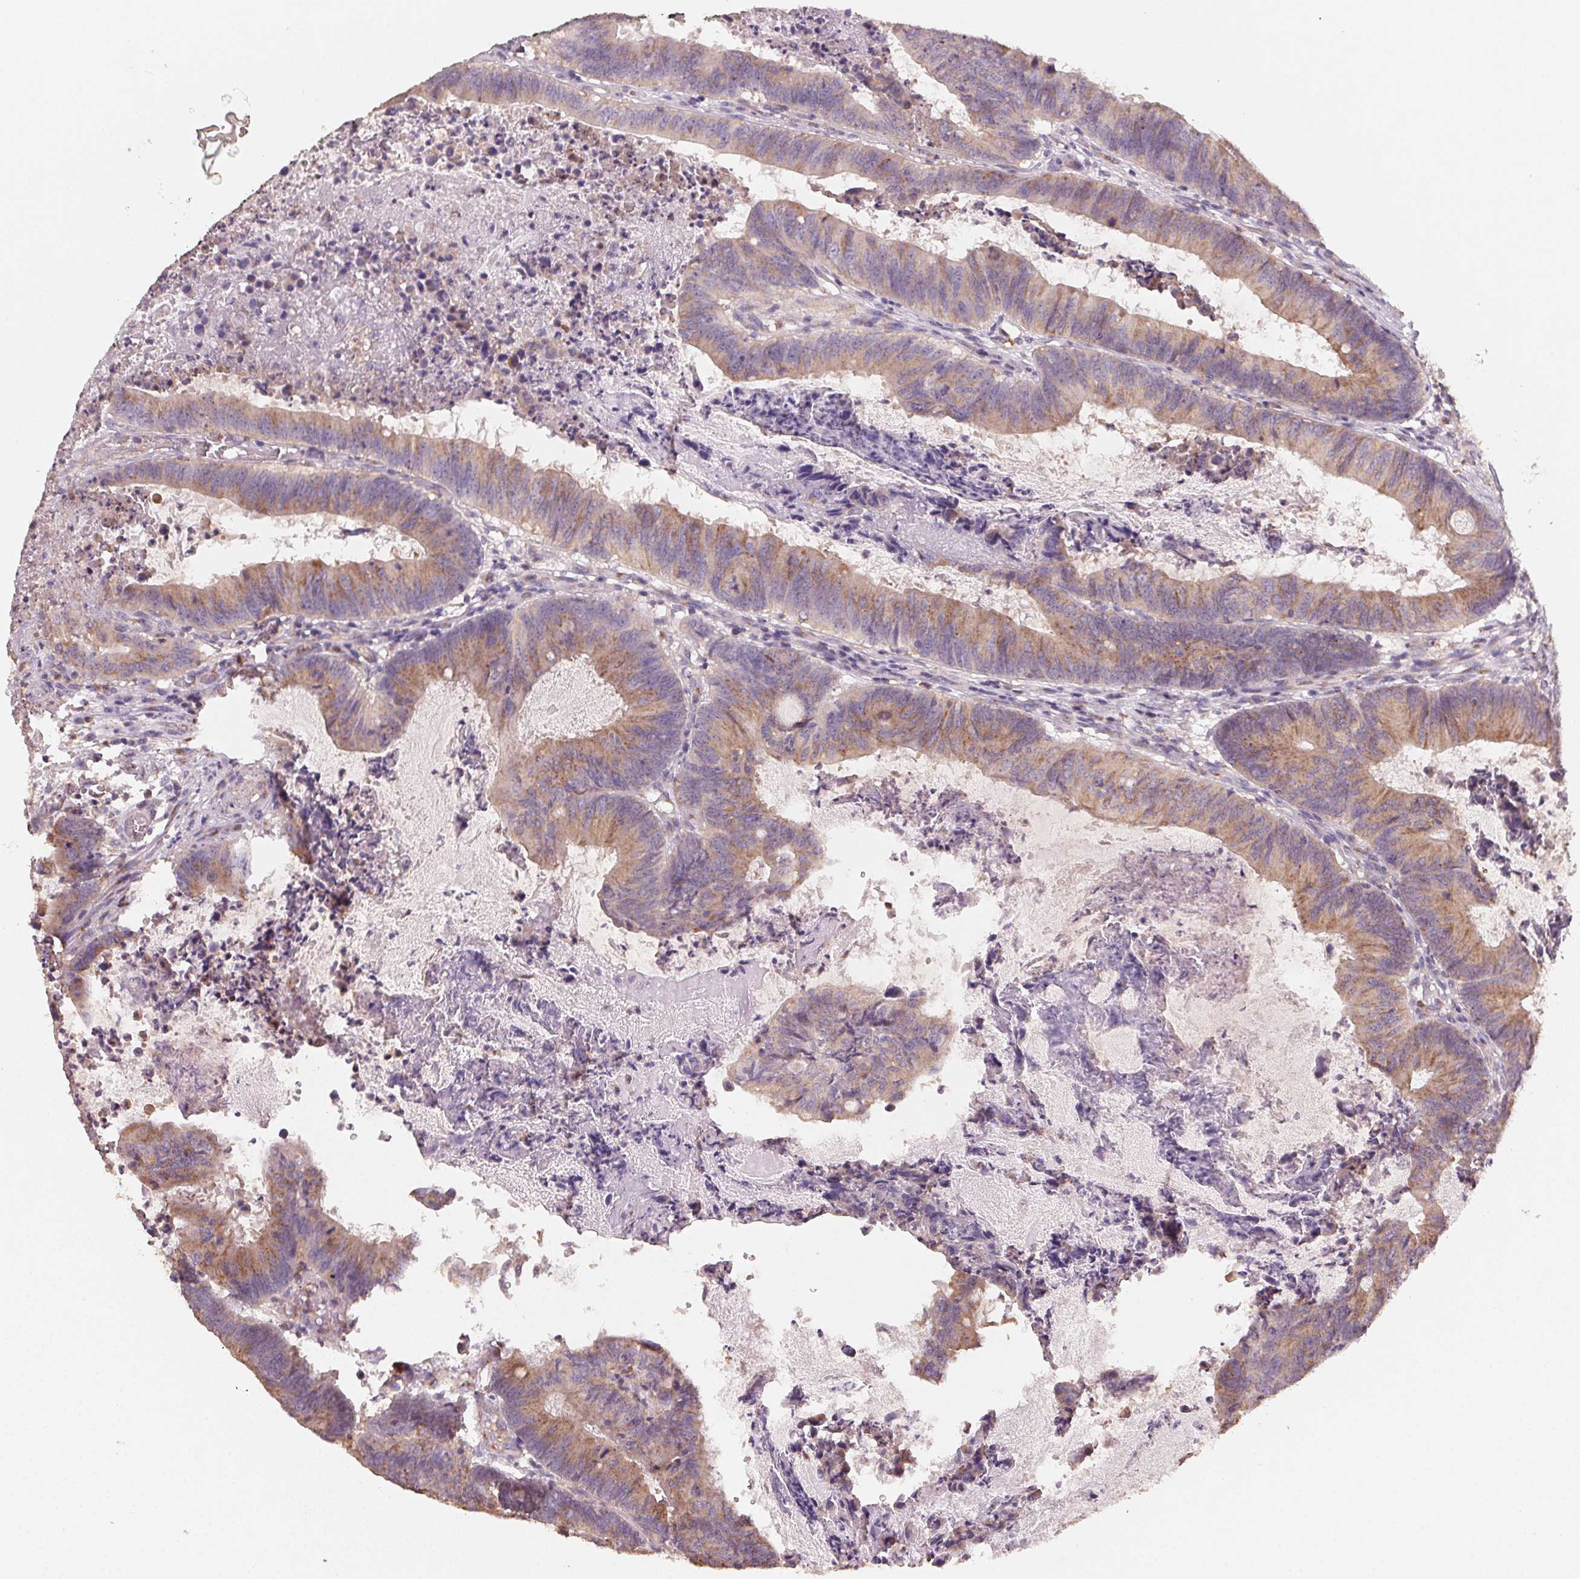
{"staining": {"intensity": "moderate", "quantity": ">75%", "location": "cytoplasmic/membranous"}, "tissue": "colorectal cancer", "cell_type": "Tumor cells", "image_type": "cancer", "snomed": [{"axis": "morphology", "description": "Adenocarcinoma, NOS"}, {"axis": "topography", "description": "Colon"}], "caption": "Immunohistochemical staining of colorectal adenocarcinoma exhibits medium levels of moderate cytoplasmic/membranous staining in approximately >75% of tumor cells.", "gene": "AP1S1", "patient": {"sex": "female", "age": 70}}